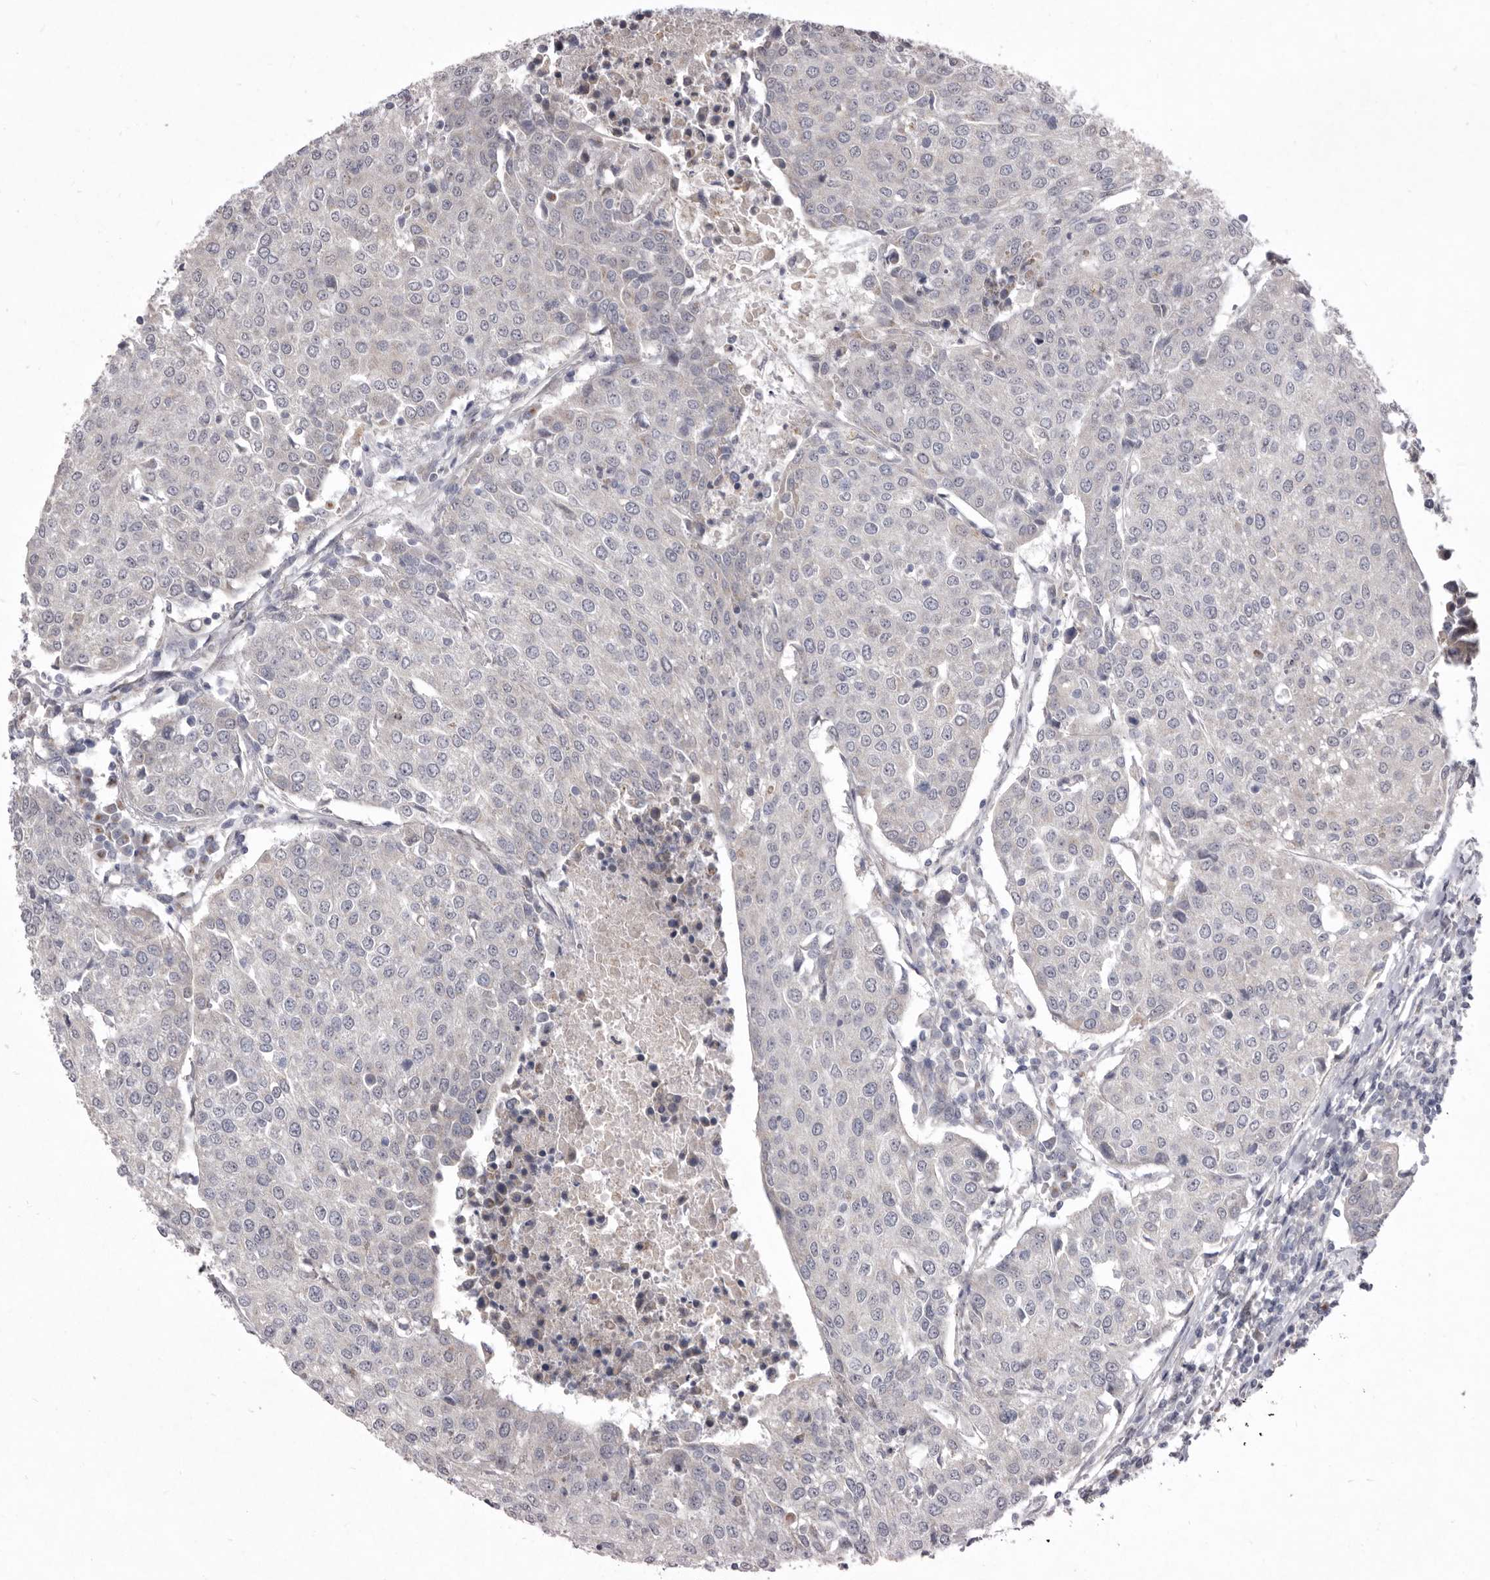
{"staining": {"intensity": "negative", "quantity": "none", "location": "none"}, "tissue": "urothelial cancer", "cell_type": "Tumor cells", "image_type": "cancer", "snomed": [{"axis": "morphology", "description": "Urothelial carcinoma, High grade"}, {"axis": "topography", "description": "Urinary bladder"}], "caption": "IHC histopathology image of neoplastic tissue: urothelial cancer stained with DAB (3,3'-diaminobenzidine) reveals no significant protein expression in tumor cells.", "gene": "P2RX6", "patient": {"sex": "female", "age": 85}}